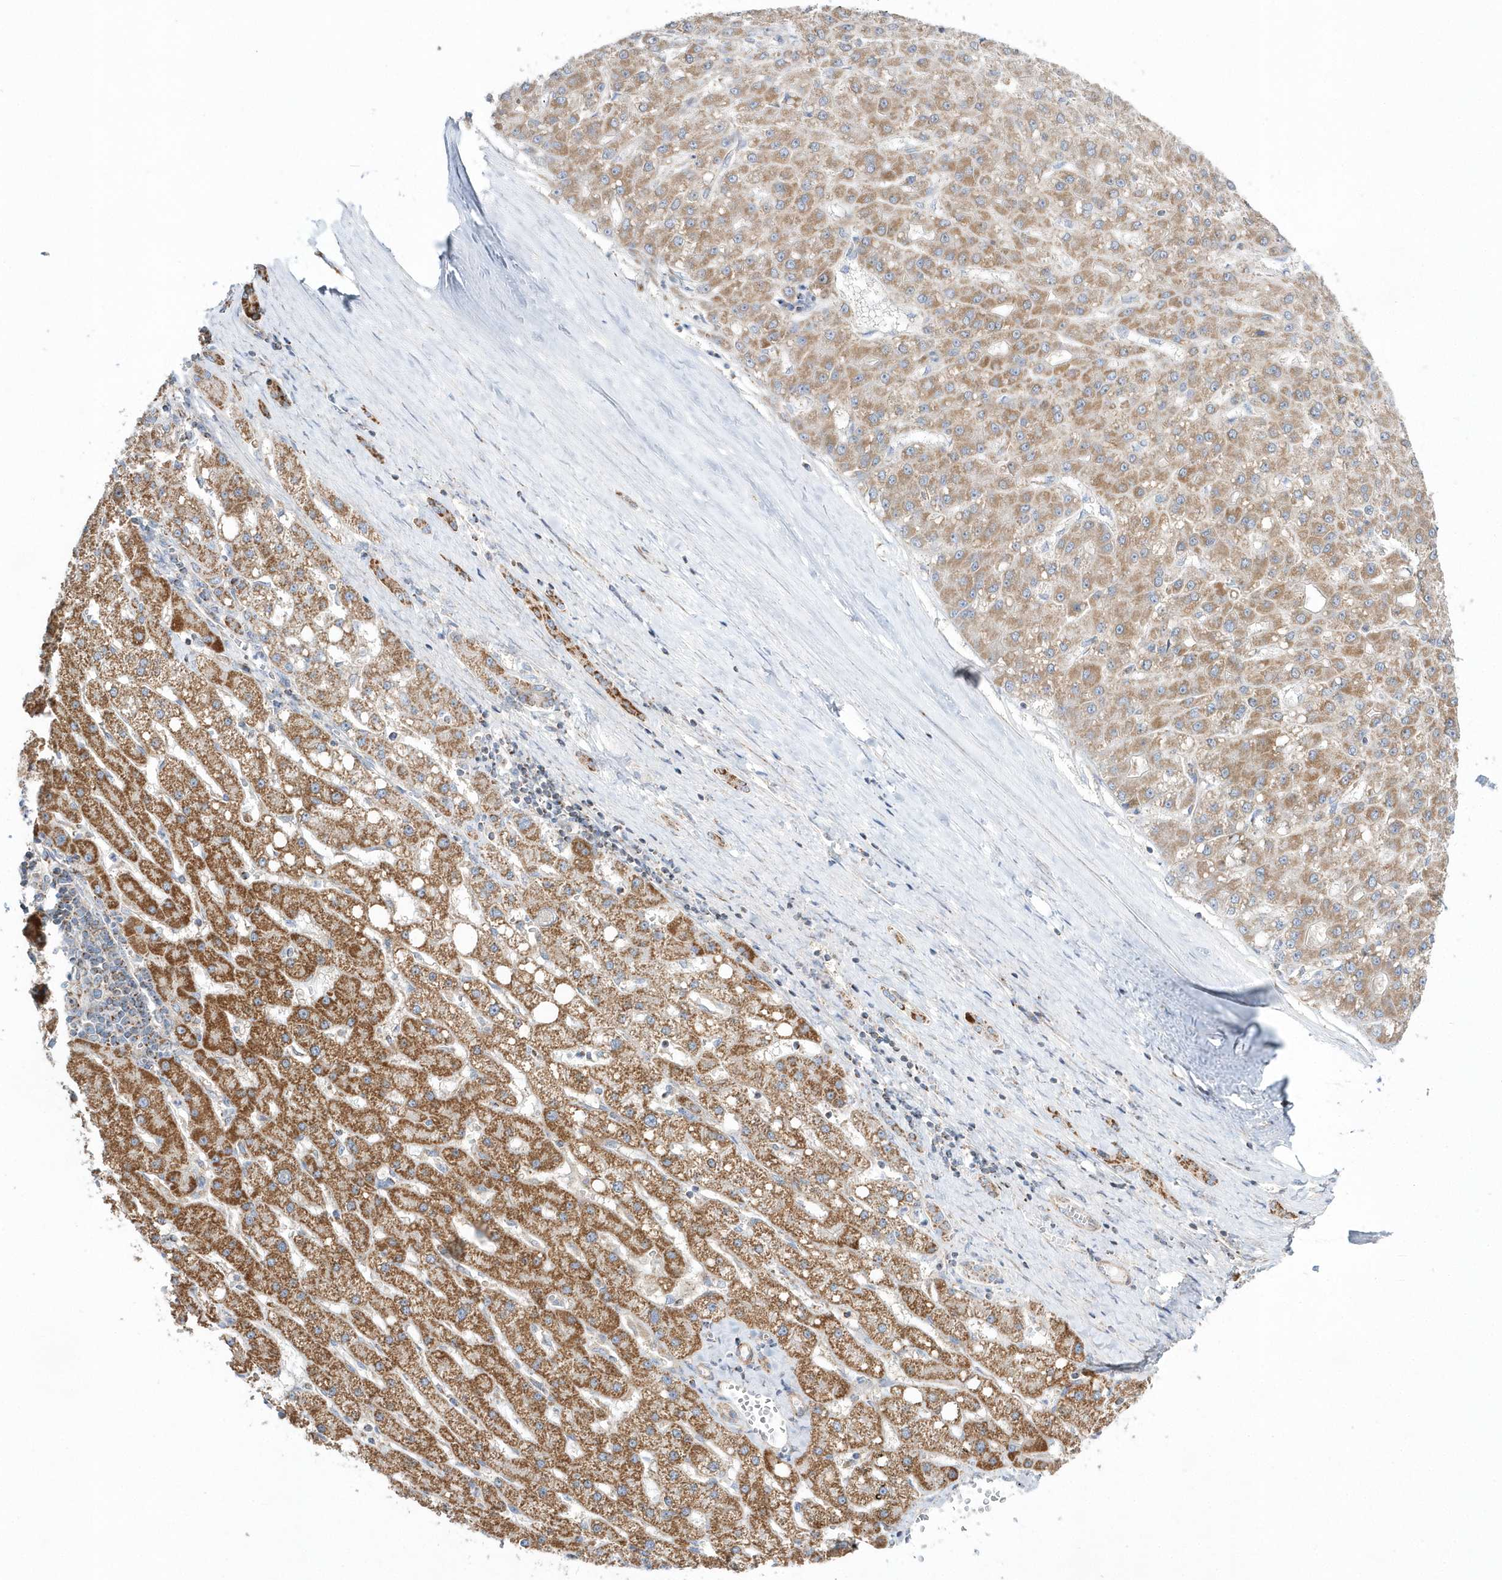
{"staining": {"intensity": "moderate", "quantity": ">75%", "location": "cytoplasmic/membranous"}, "tissue": "liver cancer", "cell_type": "Tumor cells", "image_type": "cancer", "snomed": [{"axis": "morphology", "description": "Carcinoma, Hepatocellular, NOS"}, {"axis": "topography", "description": "Liver"}], "caption": "Immunohistochemistry (DAB (3,3'-diaminobenzidine)) staining of human liver cancer (hepatocellular carcinoma) reveals moderate cytoplasmic/membranous protein expression in approximately >75% of tumor cells. (Stains: DAB in brown, nuclei in blue, Microscopy: brightfield microscopy at high magnification).", "gene": "OPA1", "patient": {"sex": "male", "age": 67}}